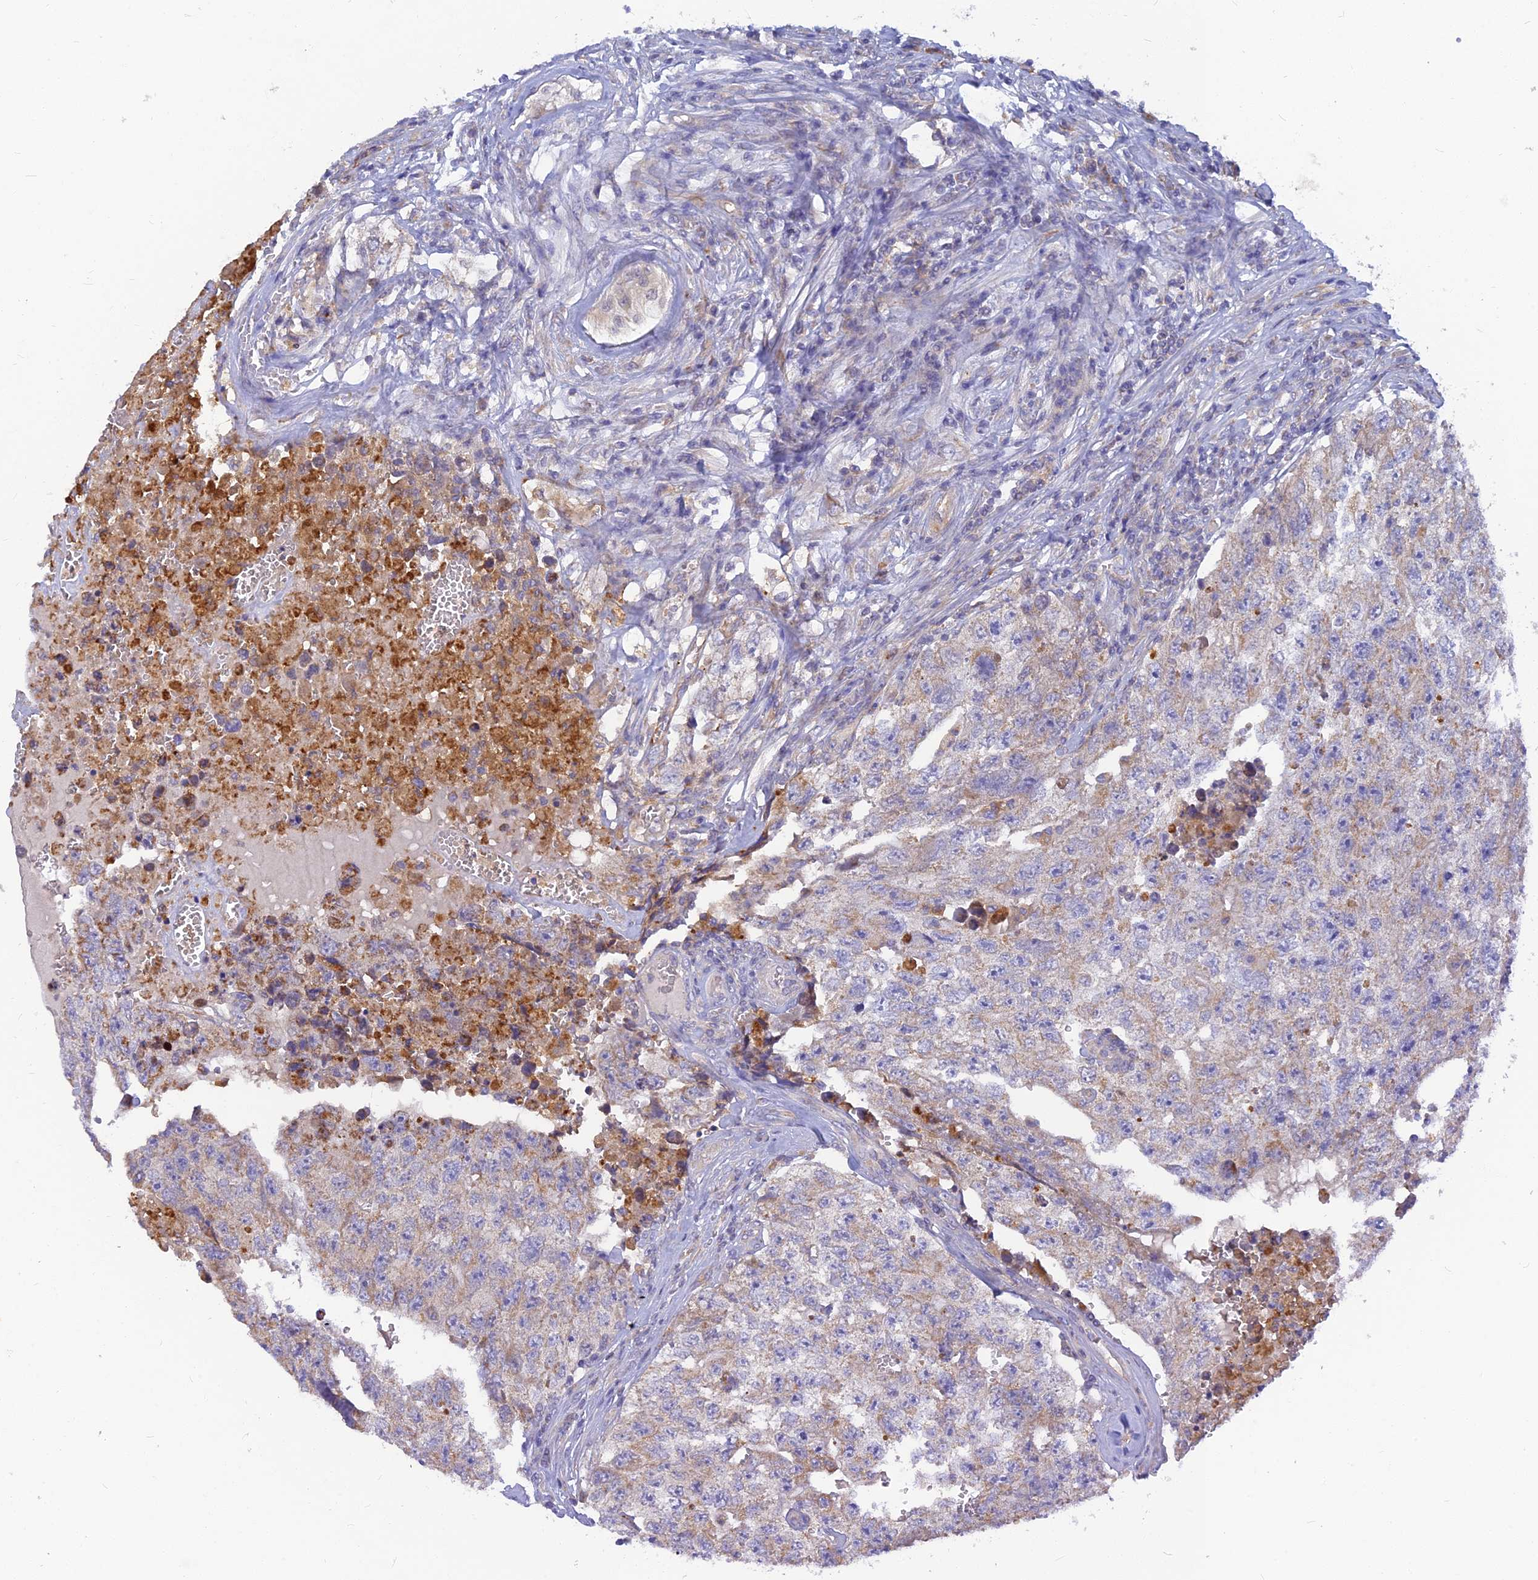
{"staining": {"intensity": "weak", "quantity": "25%-75%", "location": "cytoplasmic/membranous"}, "tissue": "testis cancer", "cell_type": "Tumor cells", "image_type": "cancer", "snomed": [{"axis": "morphology", "description": "Carcinoma, Embryonal, NOS"}, {"axis": "topography", "description": "Testis"}], "caption": "Immunohistochemistry (IHC) photomicrograph of testis cancer stained for a protein (brown), which demonstrates low levels of weak cytoplasmic/membranous positivity in approximately 25%-75% of tumor cells.", "gene": "CACNA1B", "patient": {"sex": "male", "age": 17}}